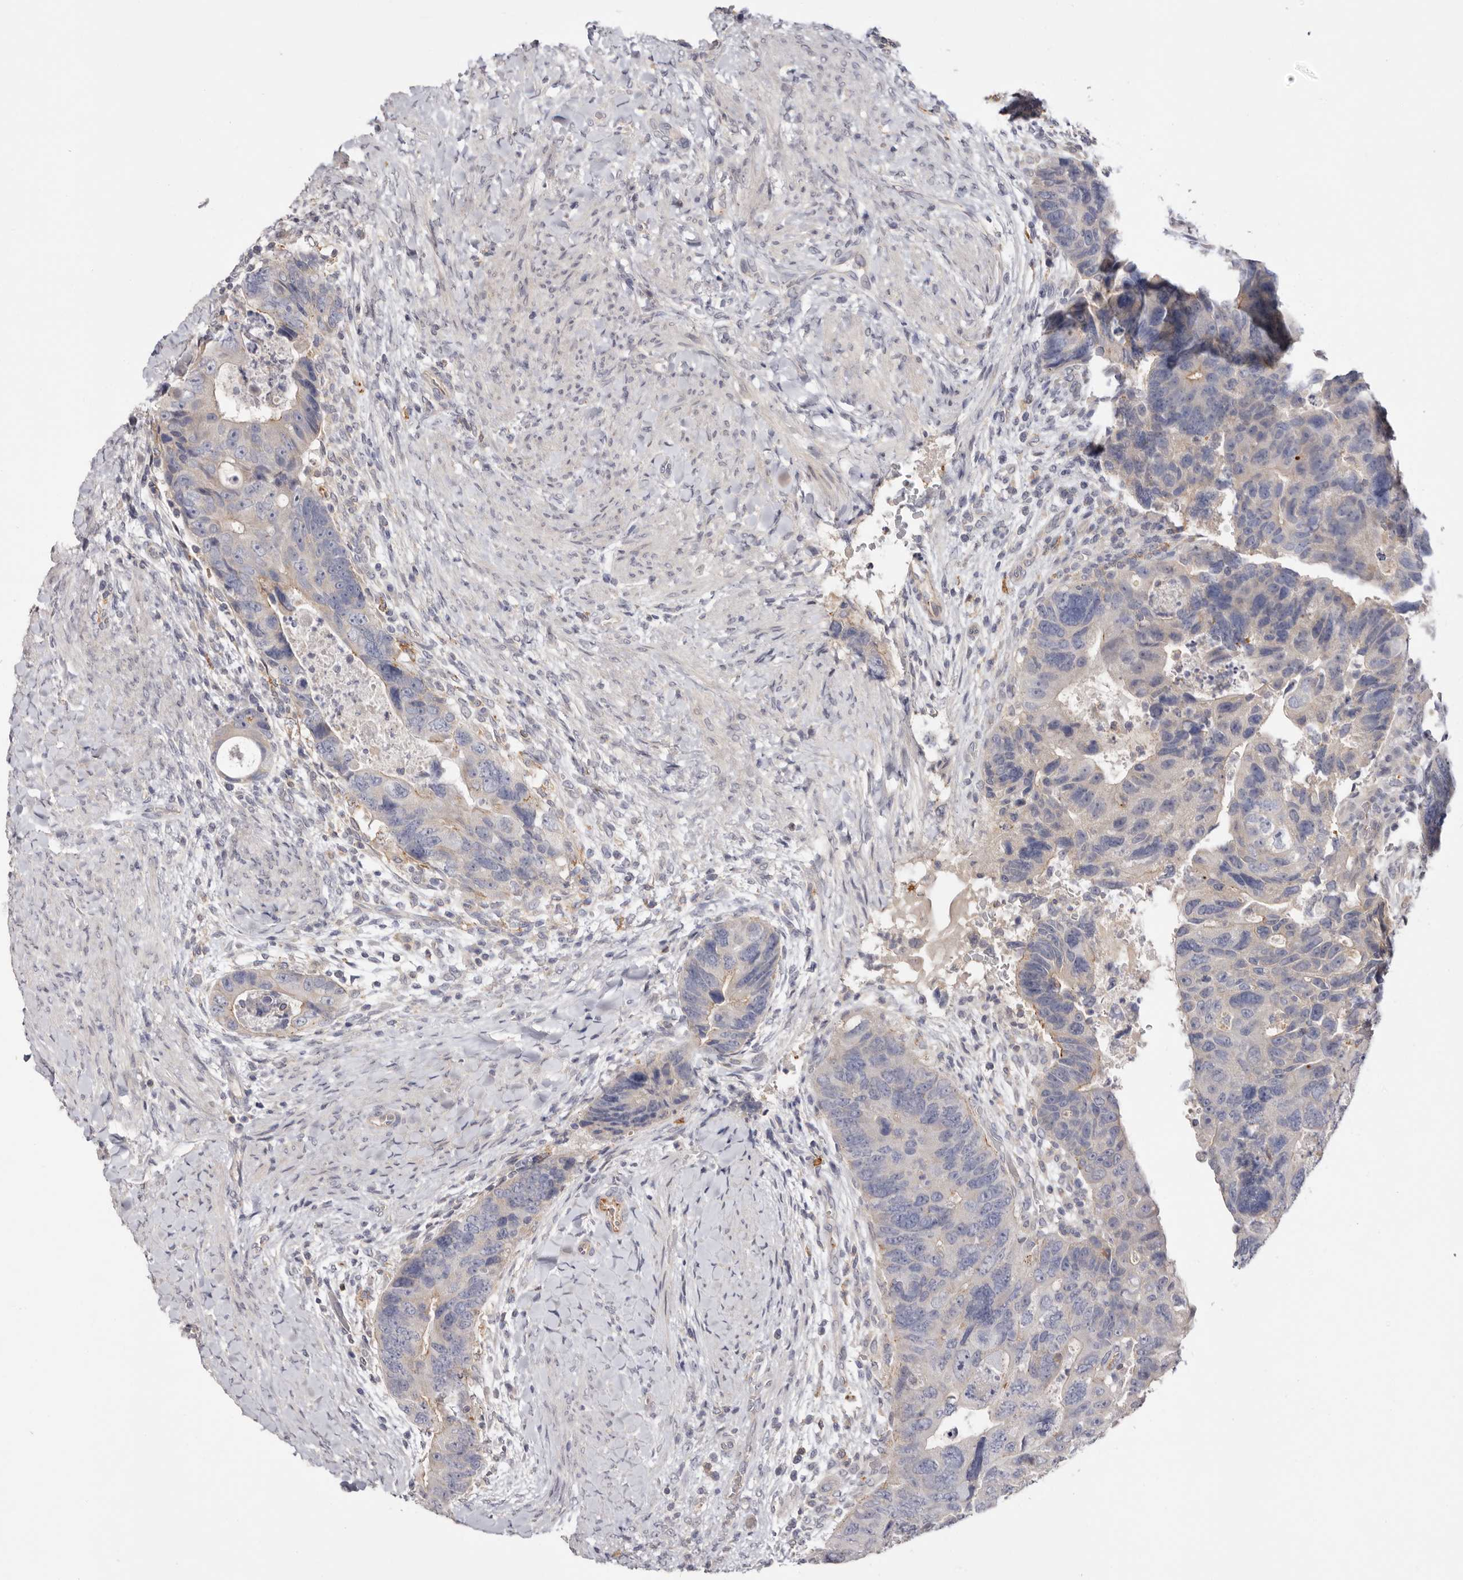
{"staining": {"intensity": "negative", "quantity": "none", "location": "none"}, "tissue": "colorectal cancer", "cell_type": "Tumor cells", "image_type": "cancer", "snomed": [{"axis": "morphology", "description": "Adenocarcinoma, NOS"}, {"axis": "topography", "description": "Rectum"}], "caption": "Immunohistochemical staining of colorectal cancer (adenocarcinoma) demonstrates no significant positivity in tumor cells.", "gene": "LMLN", "patient": {"sex": "male", "age": 59}}